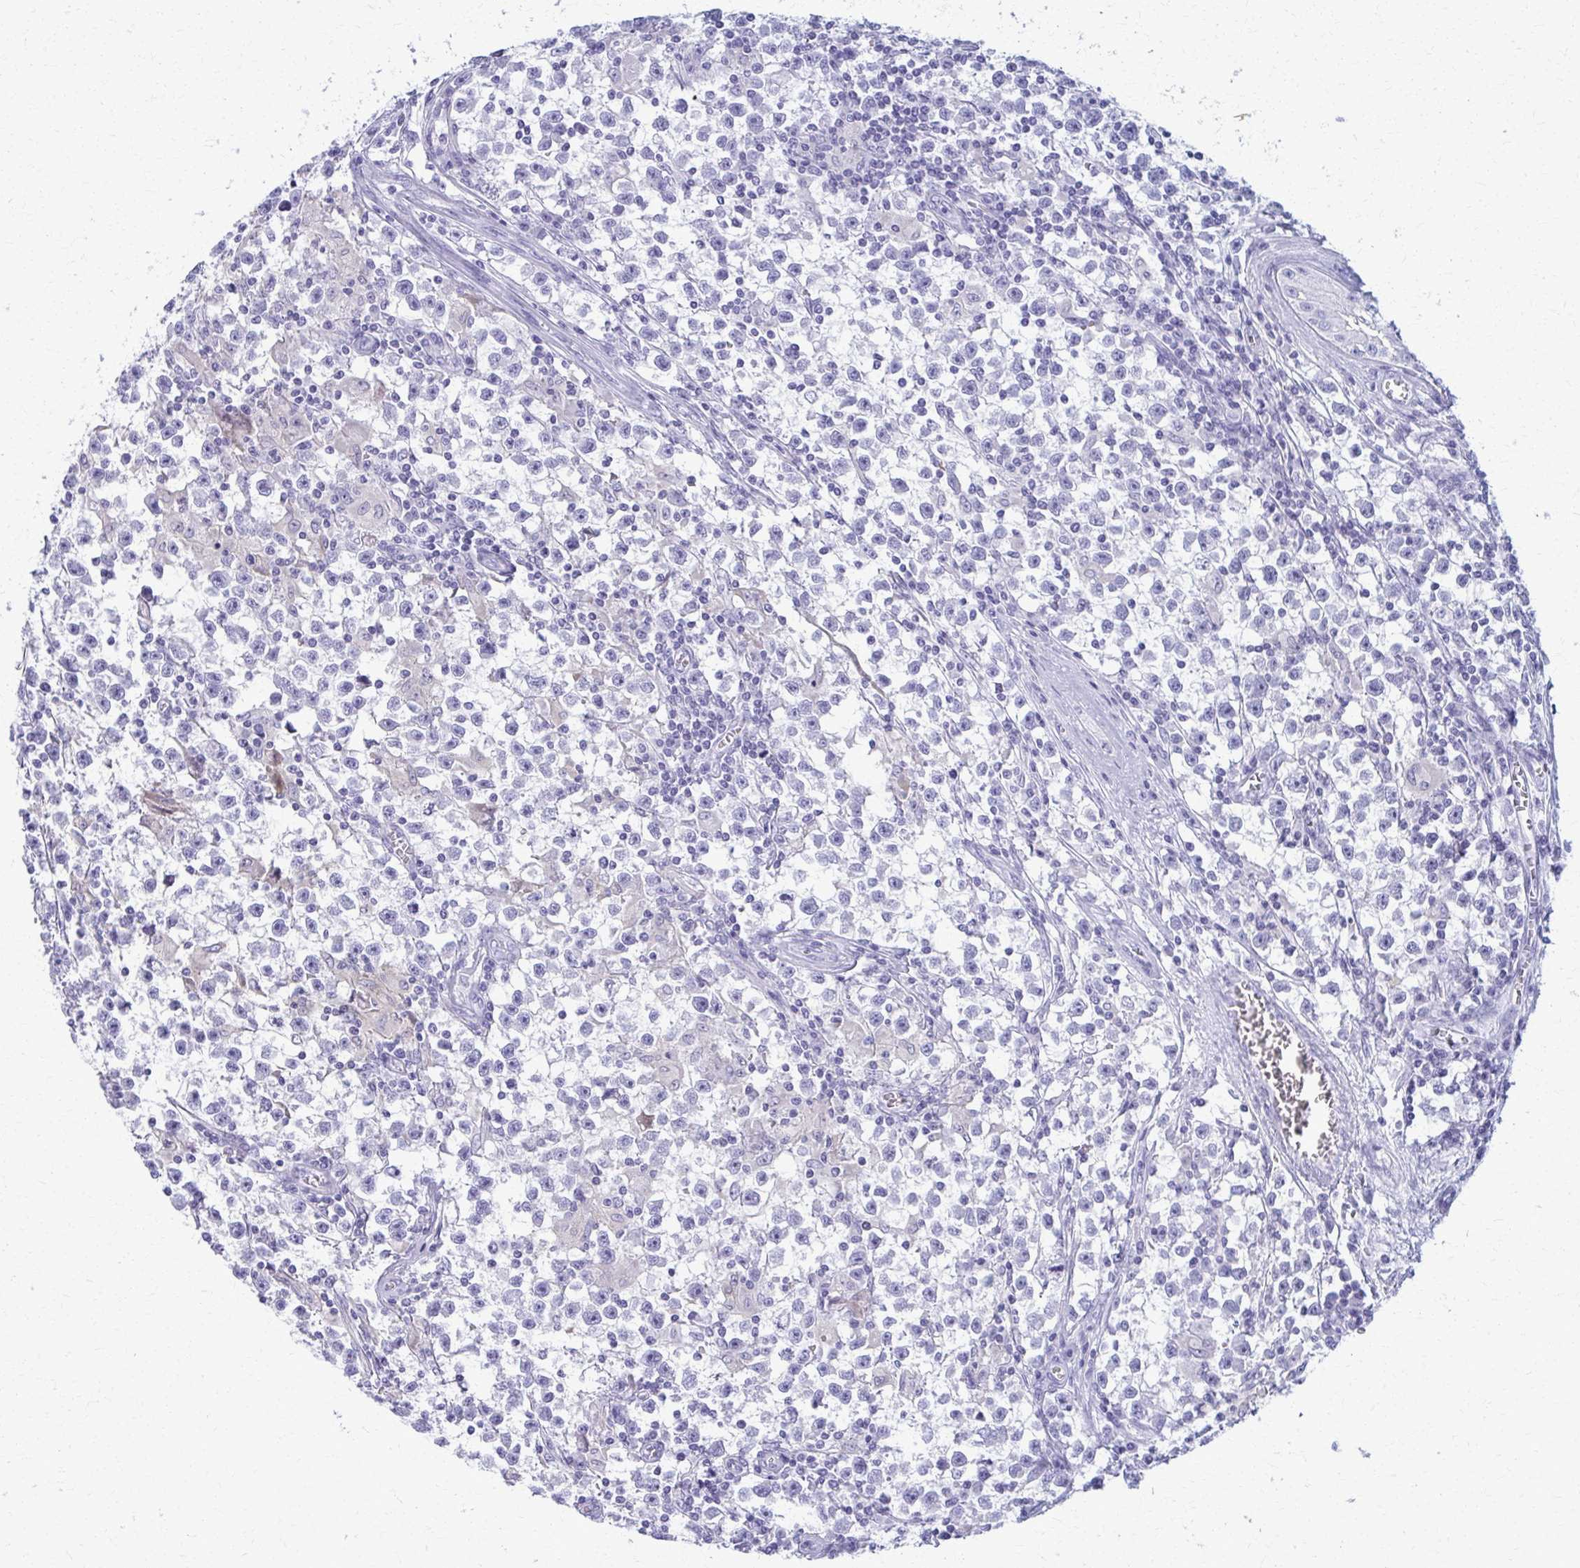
{"staining": {"intensity": "negative", "quantity": "none", "location": "none"}, "tissue": "testis cancer", "cell_type": "Tumor cells", "image_type": "cancer", "snomed": [{"axis": "morphology", "description": "Seminoma, NOS"}, {"axis": "topography", "description": "Testis"}], "caption": "IHC photomicrograph of human testis seminoma stained for a protein (brown), which shows no positivity in tumor cells.", "gene": "ACSM2B", "patient": {"sex": "male", "age": 31}}